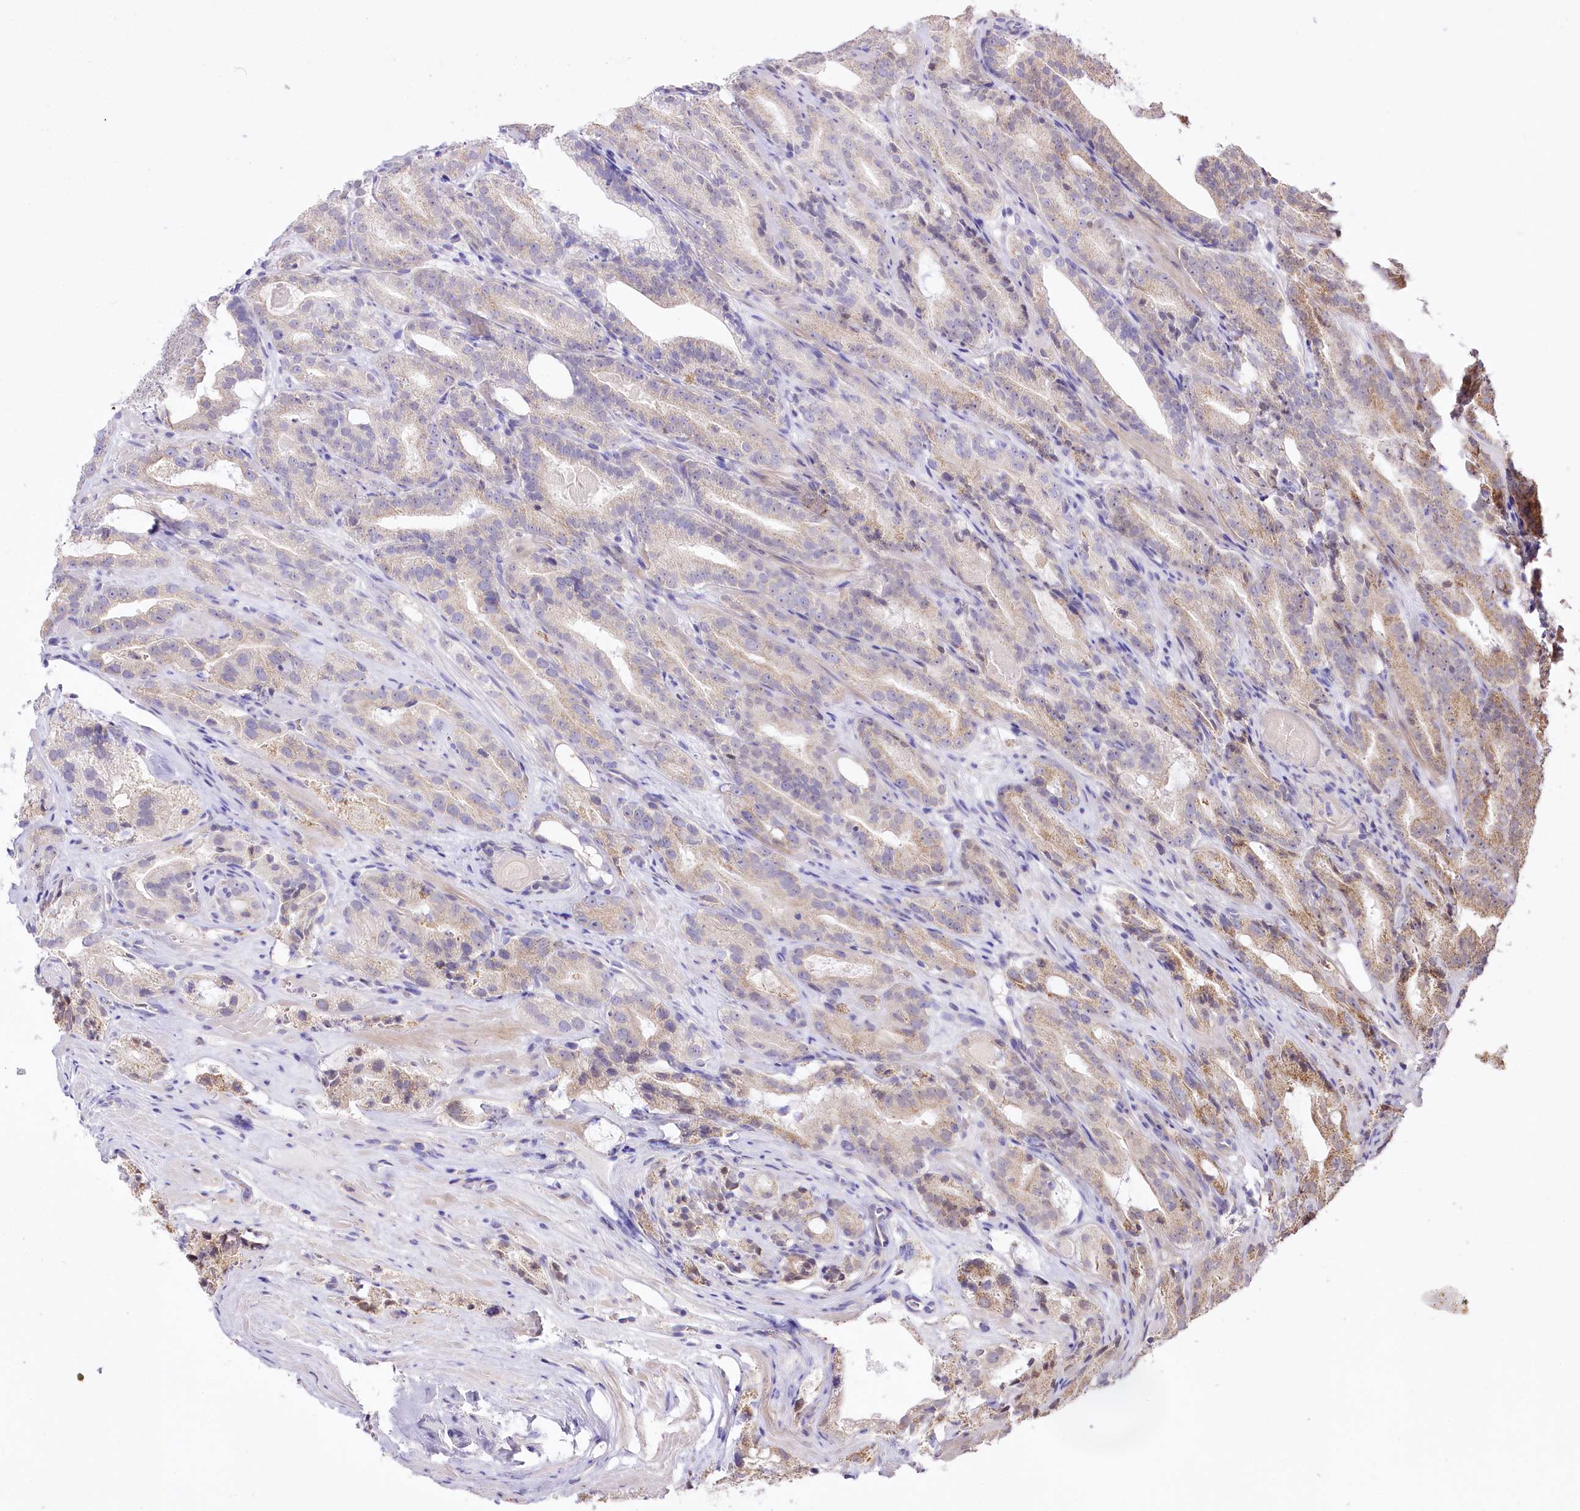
{"staining": {"intensity": "moderate", "quantity": "<25%", "location": "cytoplasmic/membranous"}, "tissue": "prostate cancer", "cell_type": "Tumor cells", "image_type": "cancer", "snomed": [{"axis": "morphology", "description": "Adenocarcinoma, High grade"}, {"axis": "topography", "description": "Prostate"}], "caption": "Immunohistochemistry (DAB) staining of prostate cancer (adenocarcinoma (high-grade)) shows moderate cytoplasmic/membranous protein expression in approximately <25% of tumor cells.", "gene": "ZNF226", "patient": {"sex": "male", "age": 57}}